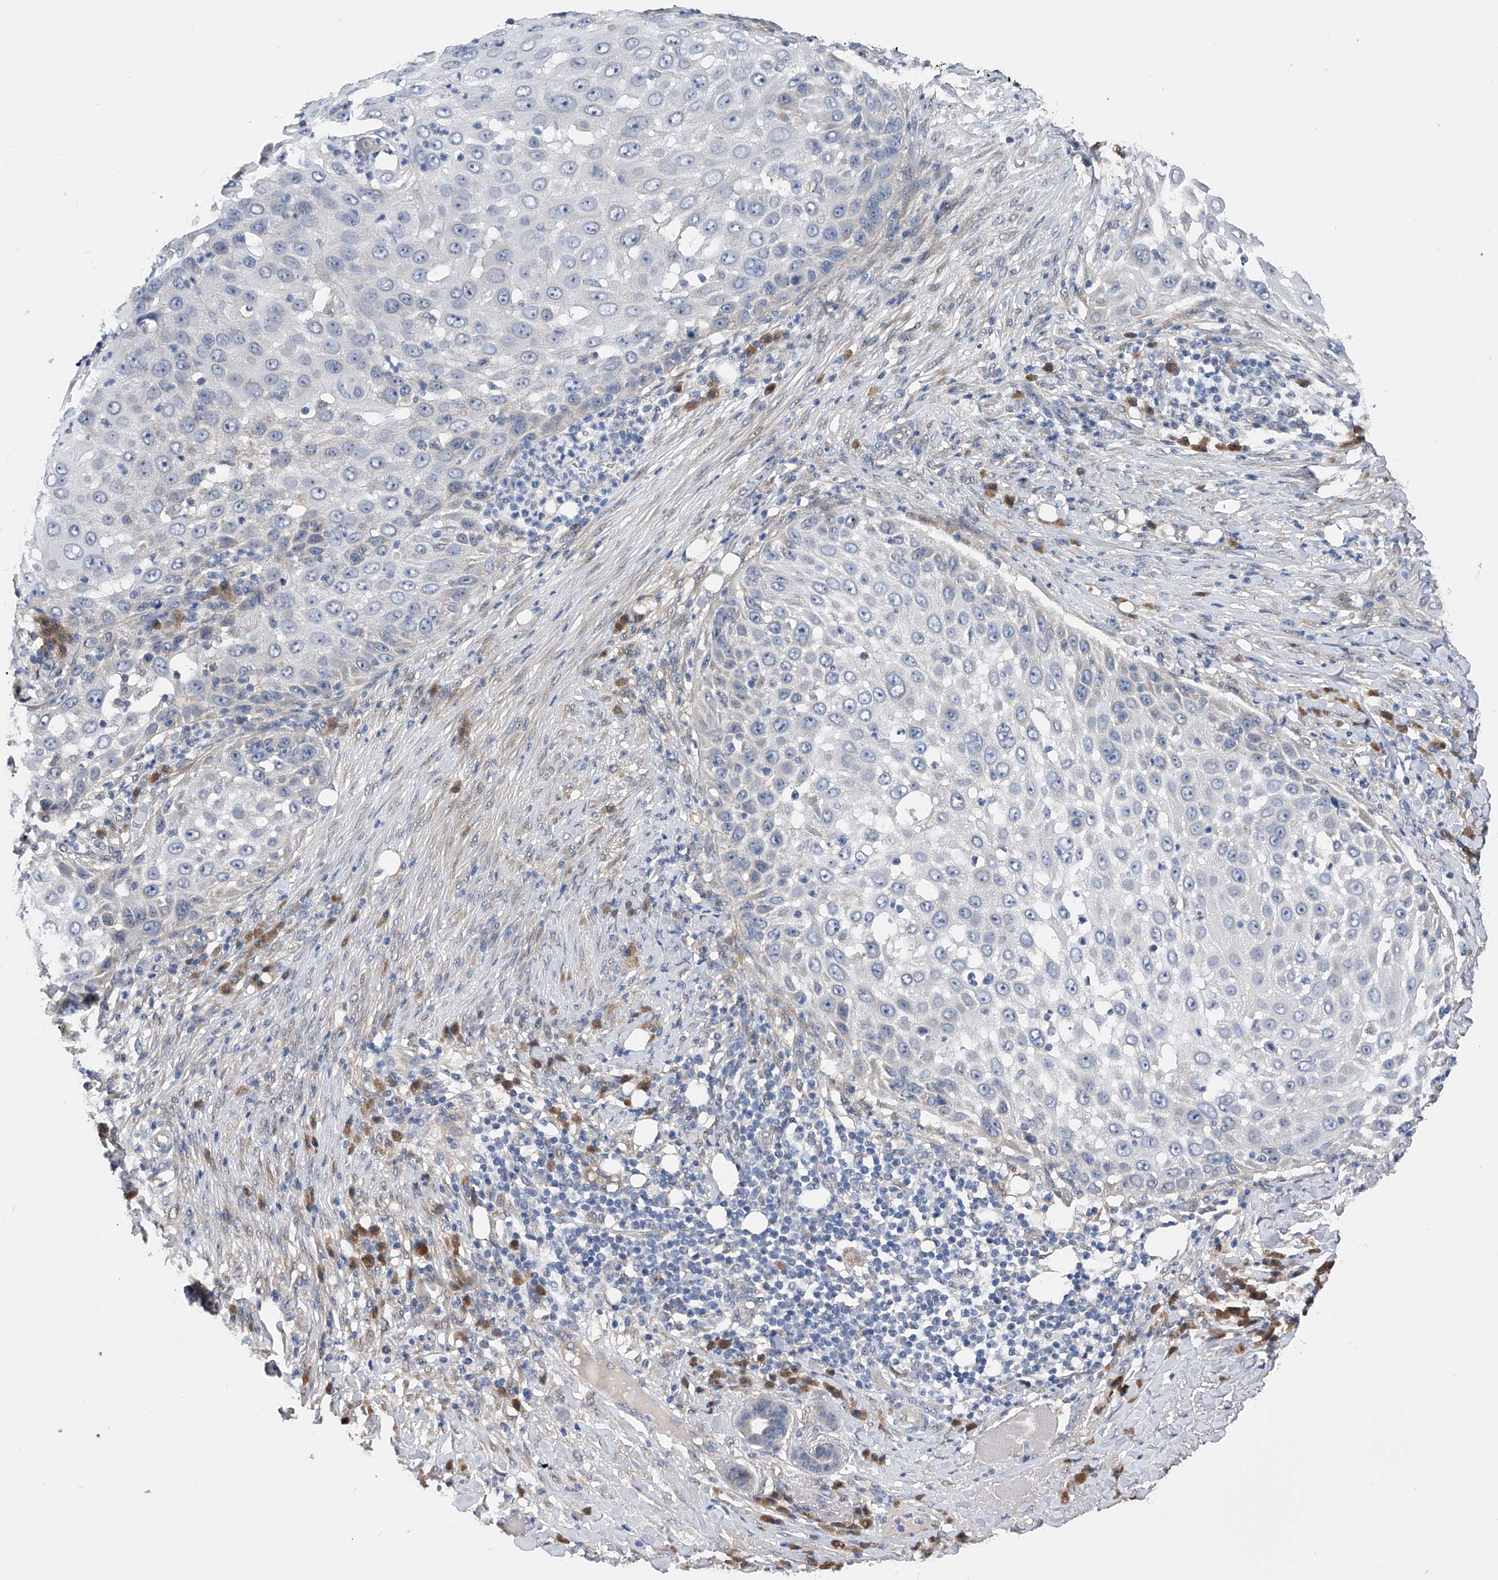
{"staining": {"intensity": "negative", "quantity": "none", "location": "none"}, "tissue": "skin cancer", "cell_type": "Tumor cells", "image_type": "cancer", "snomed": [{"axis": "morphology", "description": "Squamous cell carcinoma, NOS"}, {"axis": "topography", "description": "Skin"}], "caption": "Squamous cell carcinoma (skin) was stained to show a protein in brown. There is no significant staining in tumor cells.", "gene": "PGM3", "patient": {"sex": "female", "age": 44}}